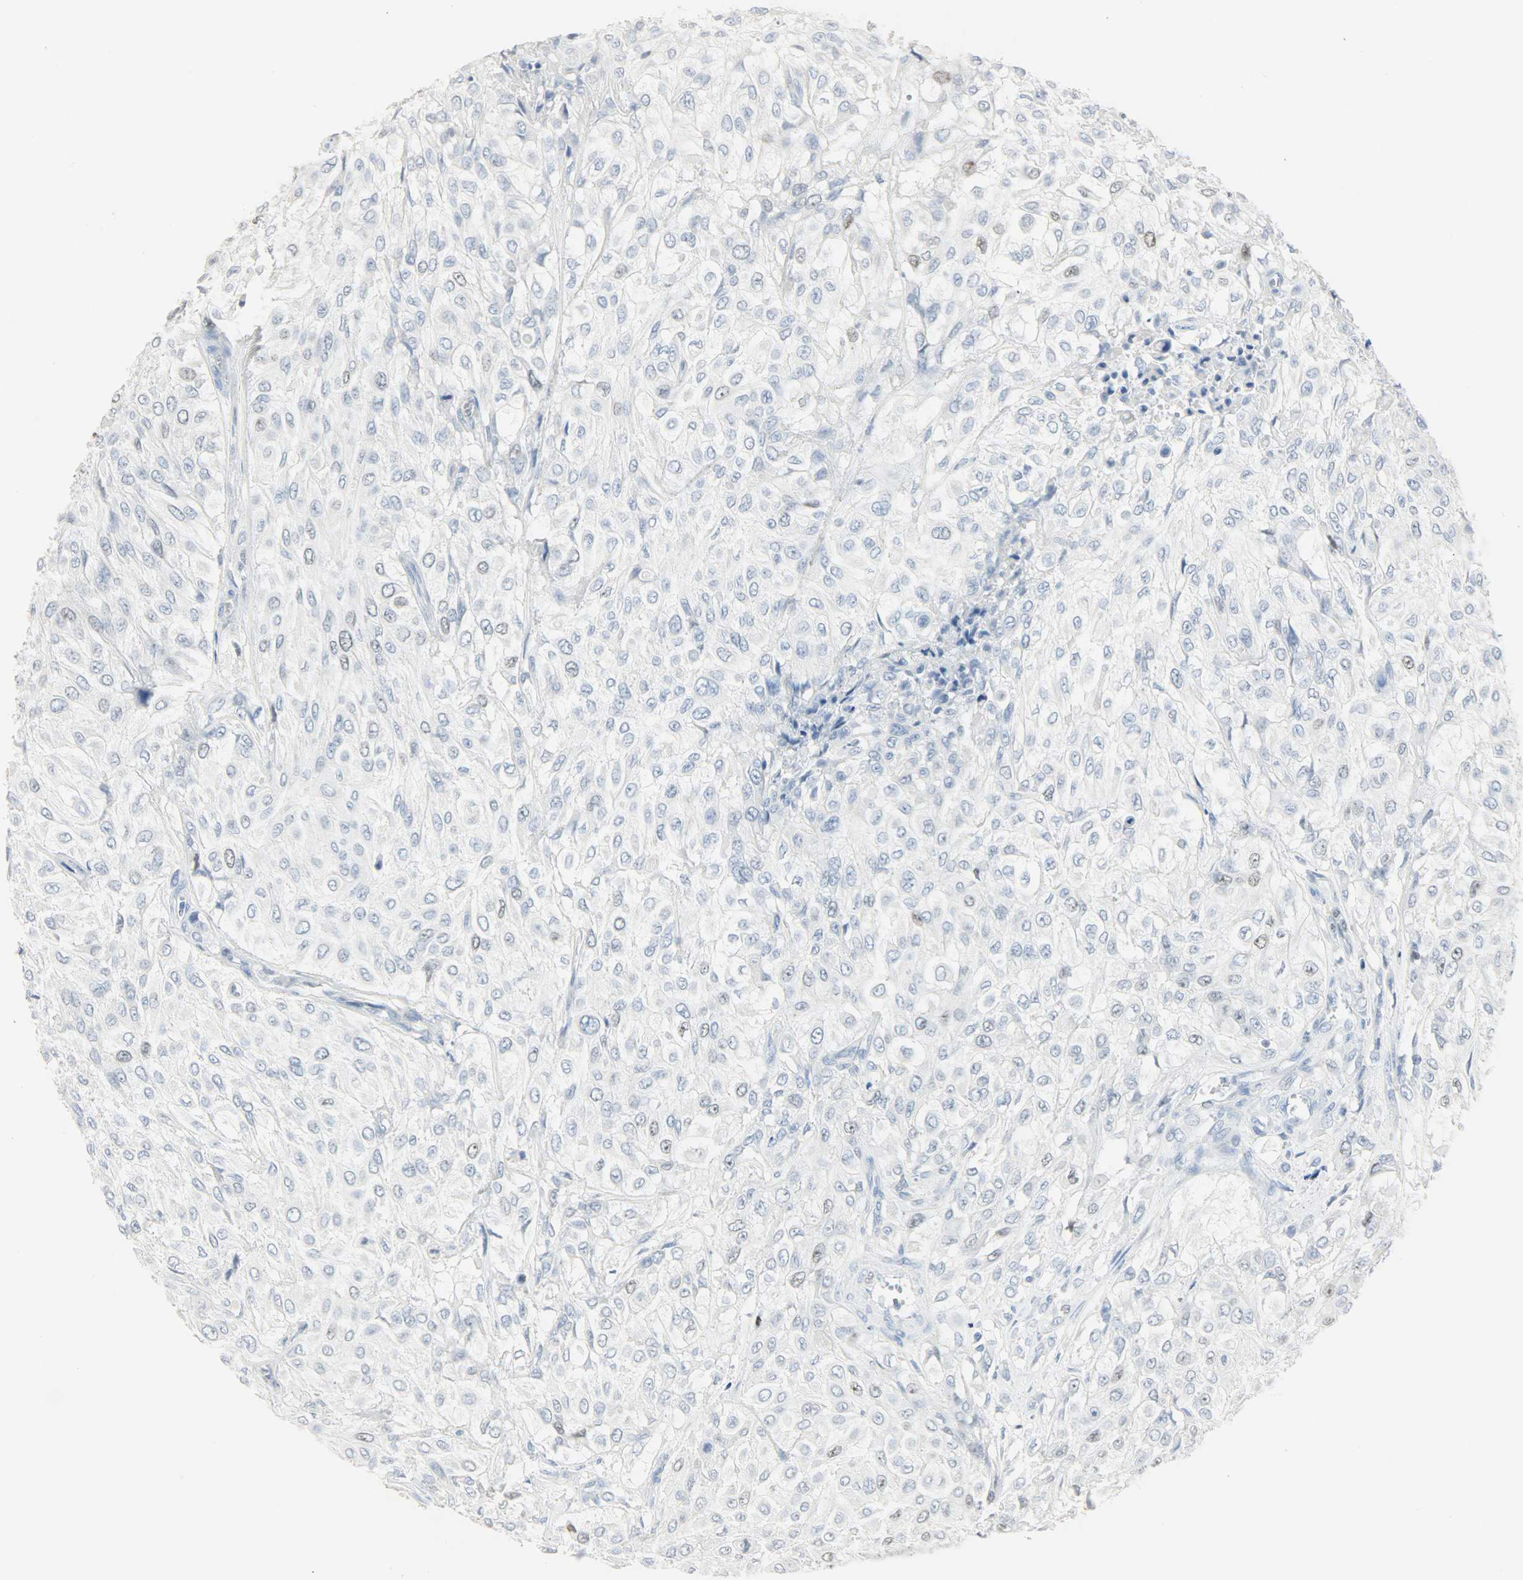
{"staining": {"intensity": "negative", "quantity": "none", "location": "none"}, "tissue": "urothelial cancer", "cell_type": "Tumor cells", "image_type": "cancer", "snomed": [{"axis": "morphology", "description": "Urothelial carcinoma, High grade"}, {"axis": "topography", "description": "Urinary bladder"}], "caption": "Tumor cells show no significant protein expression in urothelial carcinoma (high-grade).", "gene": "HELLS", "patient": {"sex": "male", "age": 57}}